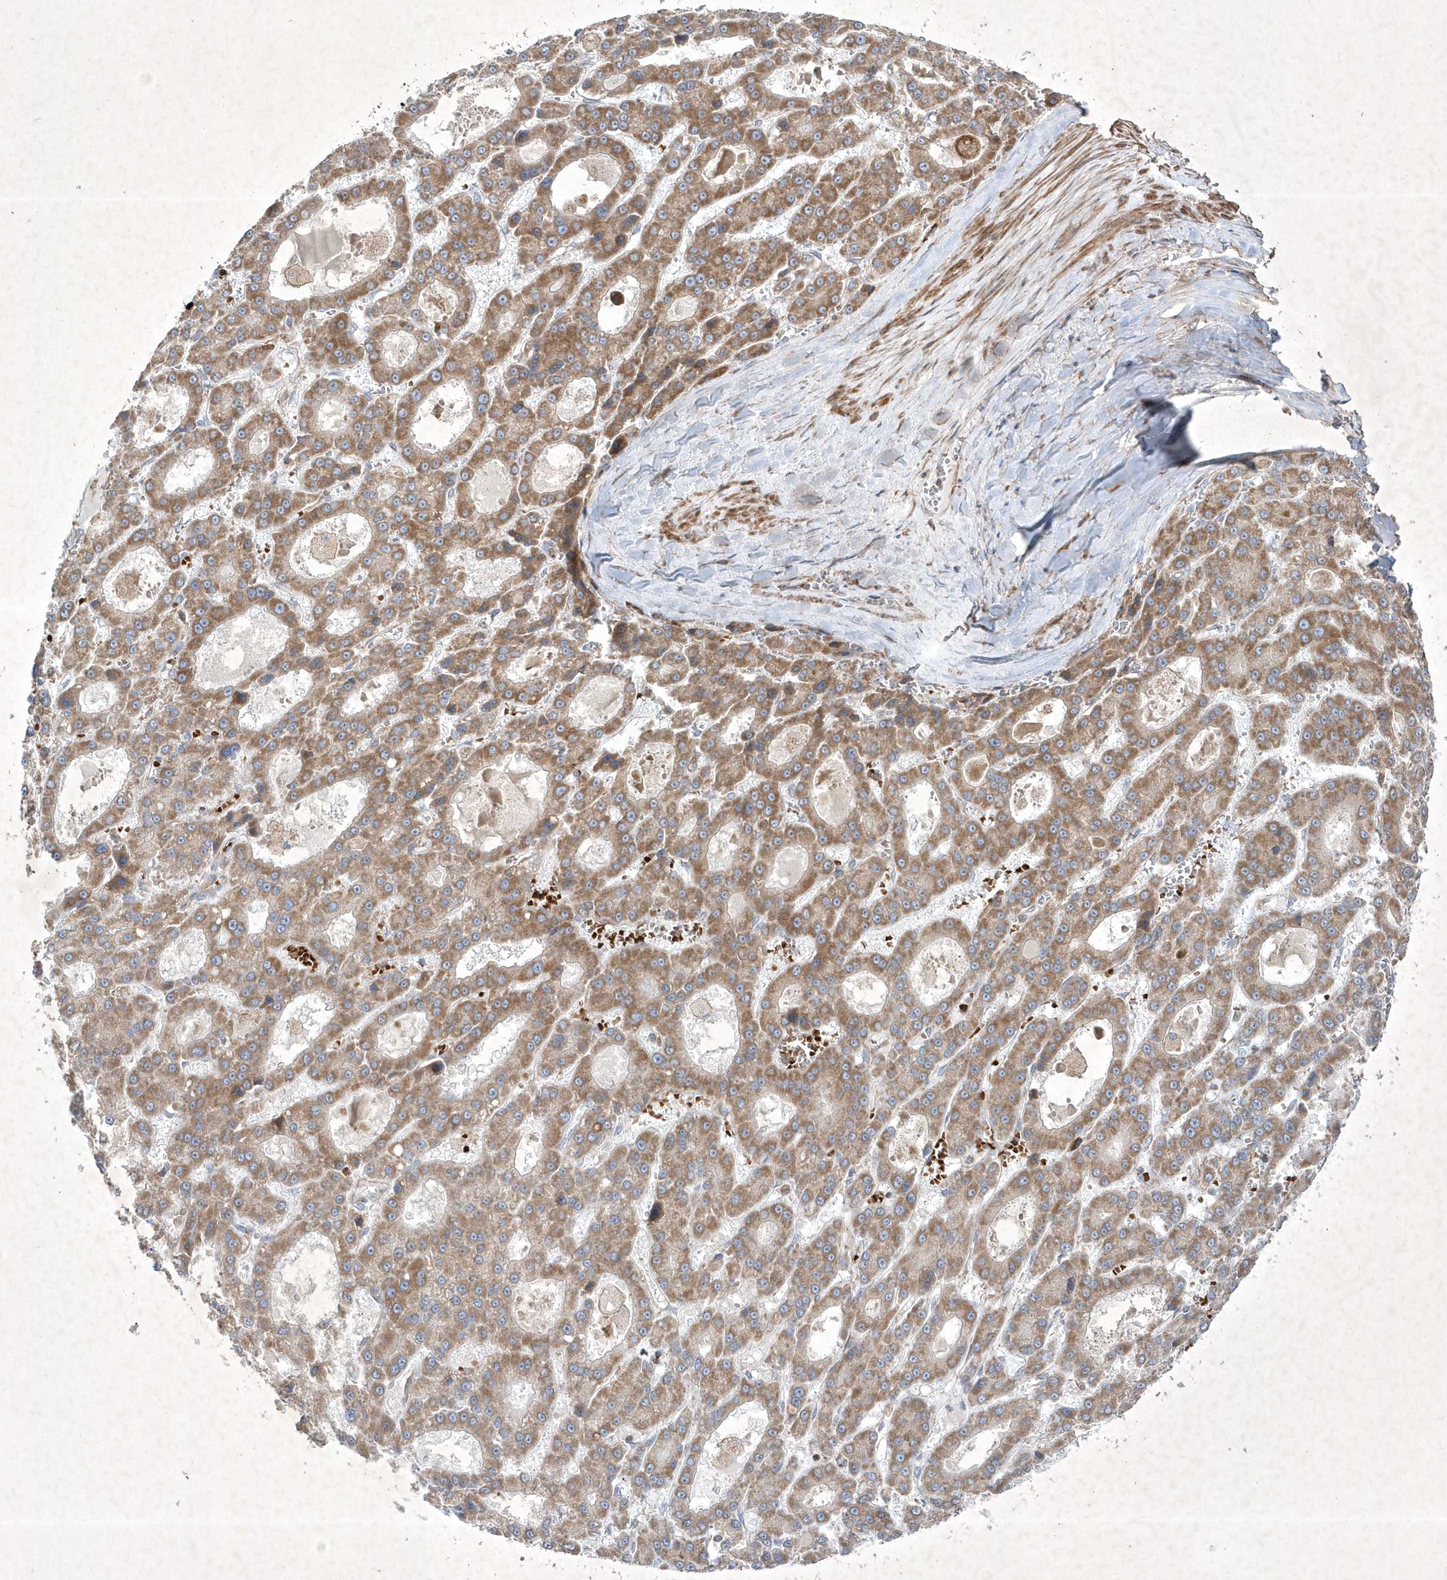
{"staining": {"intensity": "moderate", "quantity": ">75%", "location": "cytoplasmic/membranous"}, "tissue": "liver cancer", "cell_type": "Tumor cells", "image_type": "cancer", "snomed": [{"axis": "morphology", "description": "Carcinoma, Hepatocellular, NOS"}, {"axis": "topography", "description": "Liver"}], "caption": "DAB (3,3'-diaminobenzidine) immunohistochemical staining of human liver cancer (hepatocellular carcinoma) shows moderate cytoplasmic/membranous protein positivity in about >75% of tumor cells.", "gene": "OPA1", "patient": {"sex": "male", "age": 70}}